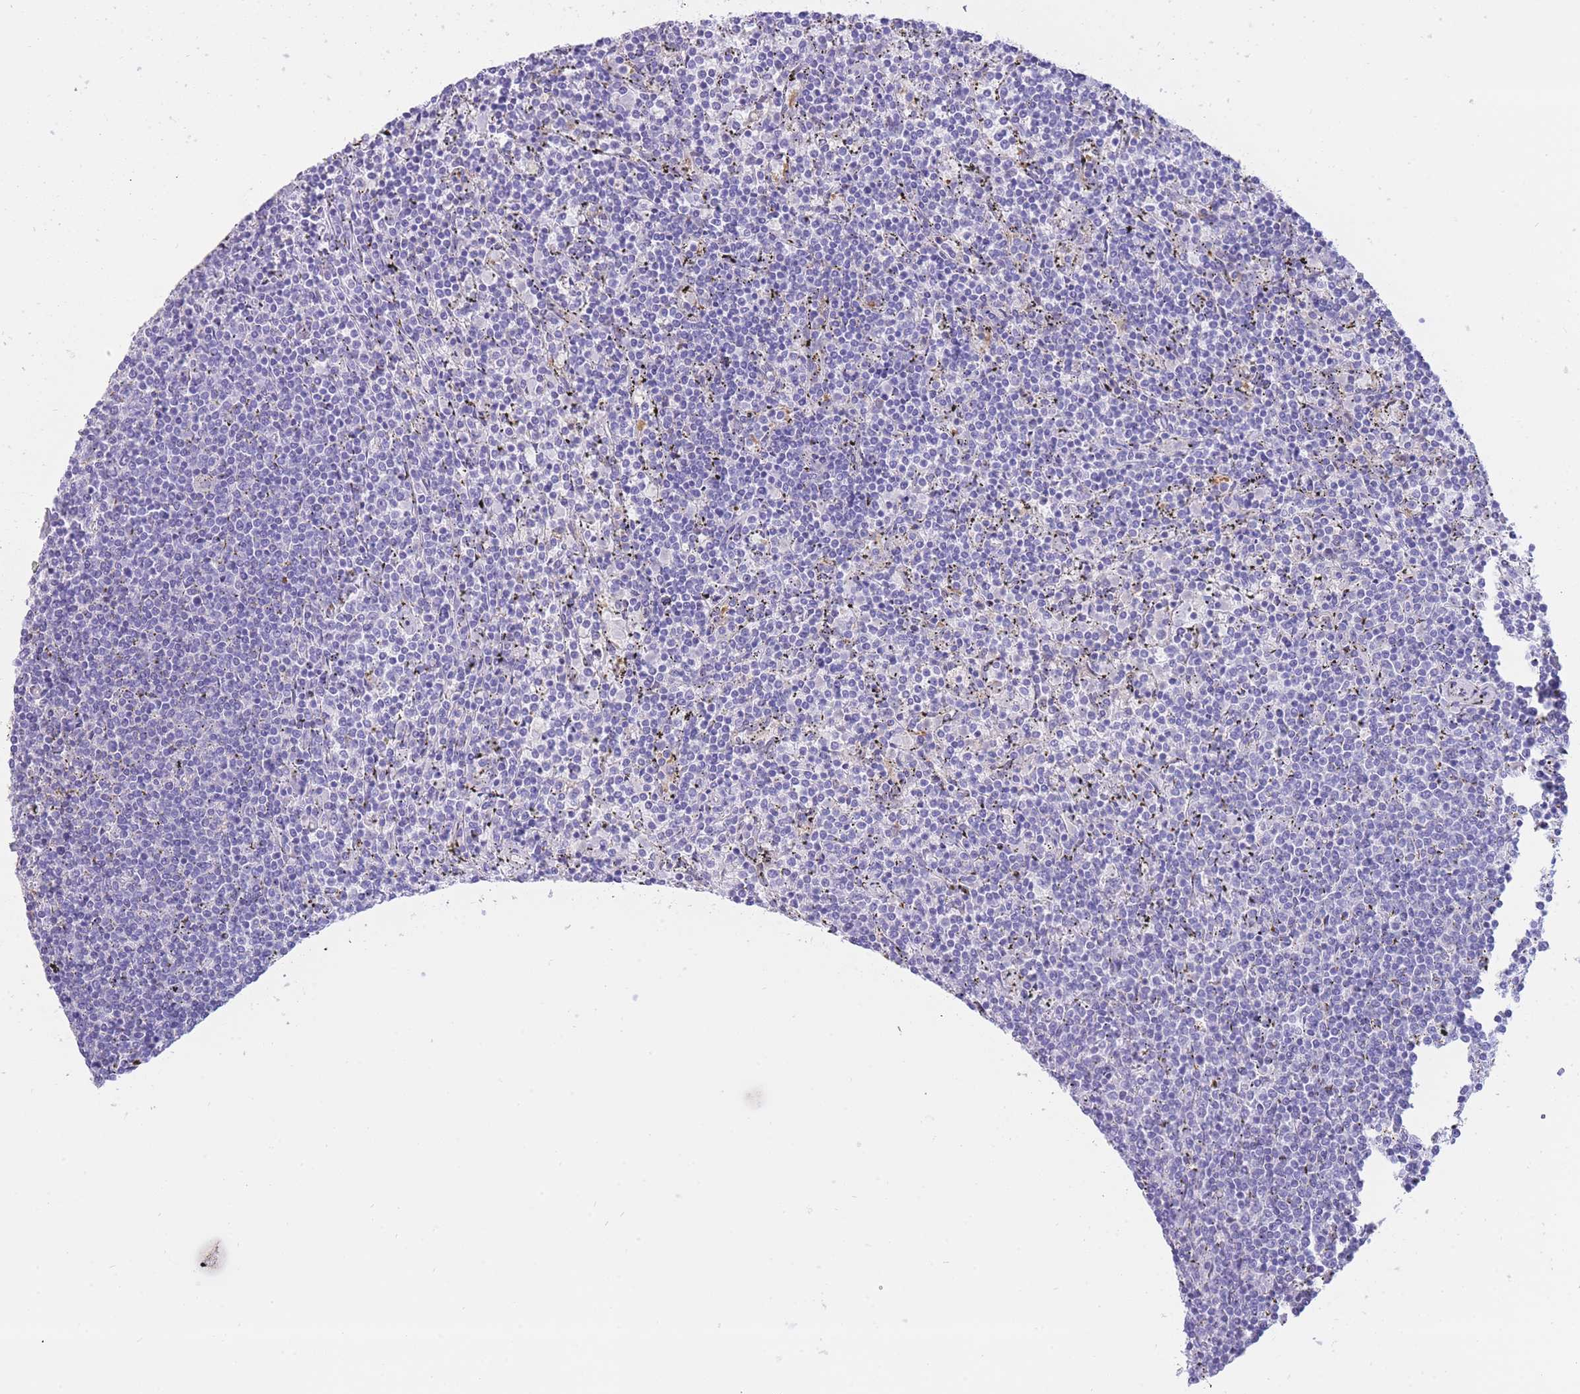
{"staining": {"intensity": "negative", "quantity": "none", "location": "none"}, "tissue": "lymphoma", "cell_type": "Tumor cells", "image_type": "cancer", "snomed": [{"axis": "morphology", "description": "Malignant lymphoma, non-Hodgkin's type, Low grade"}, {"axis": "topography", "description": "Spleen"}], "caption": "Malignant lymphoma, non-Hodgkin's type (low-grade) stained for a protein using immunohistochemistry (IHC) shows no staining tumor cells.", "gene": "SULT1A1", "patient": {"sex": "female", "age": 50}}